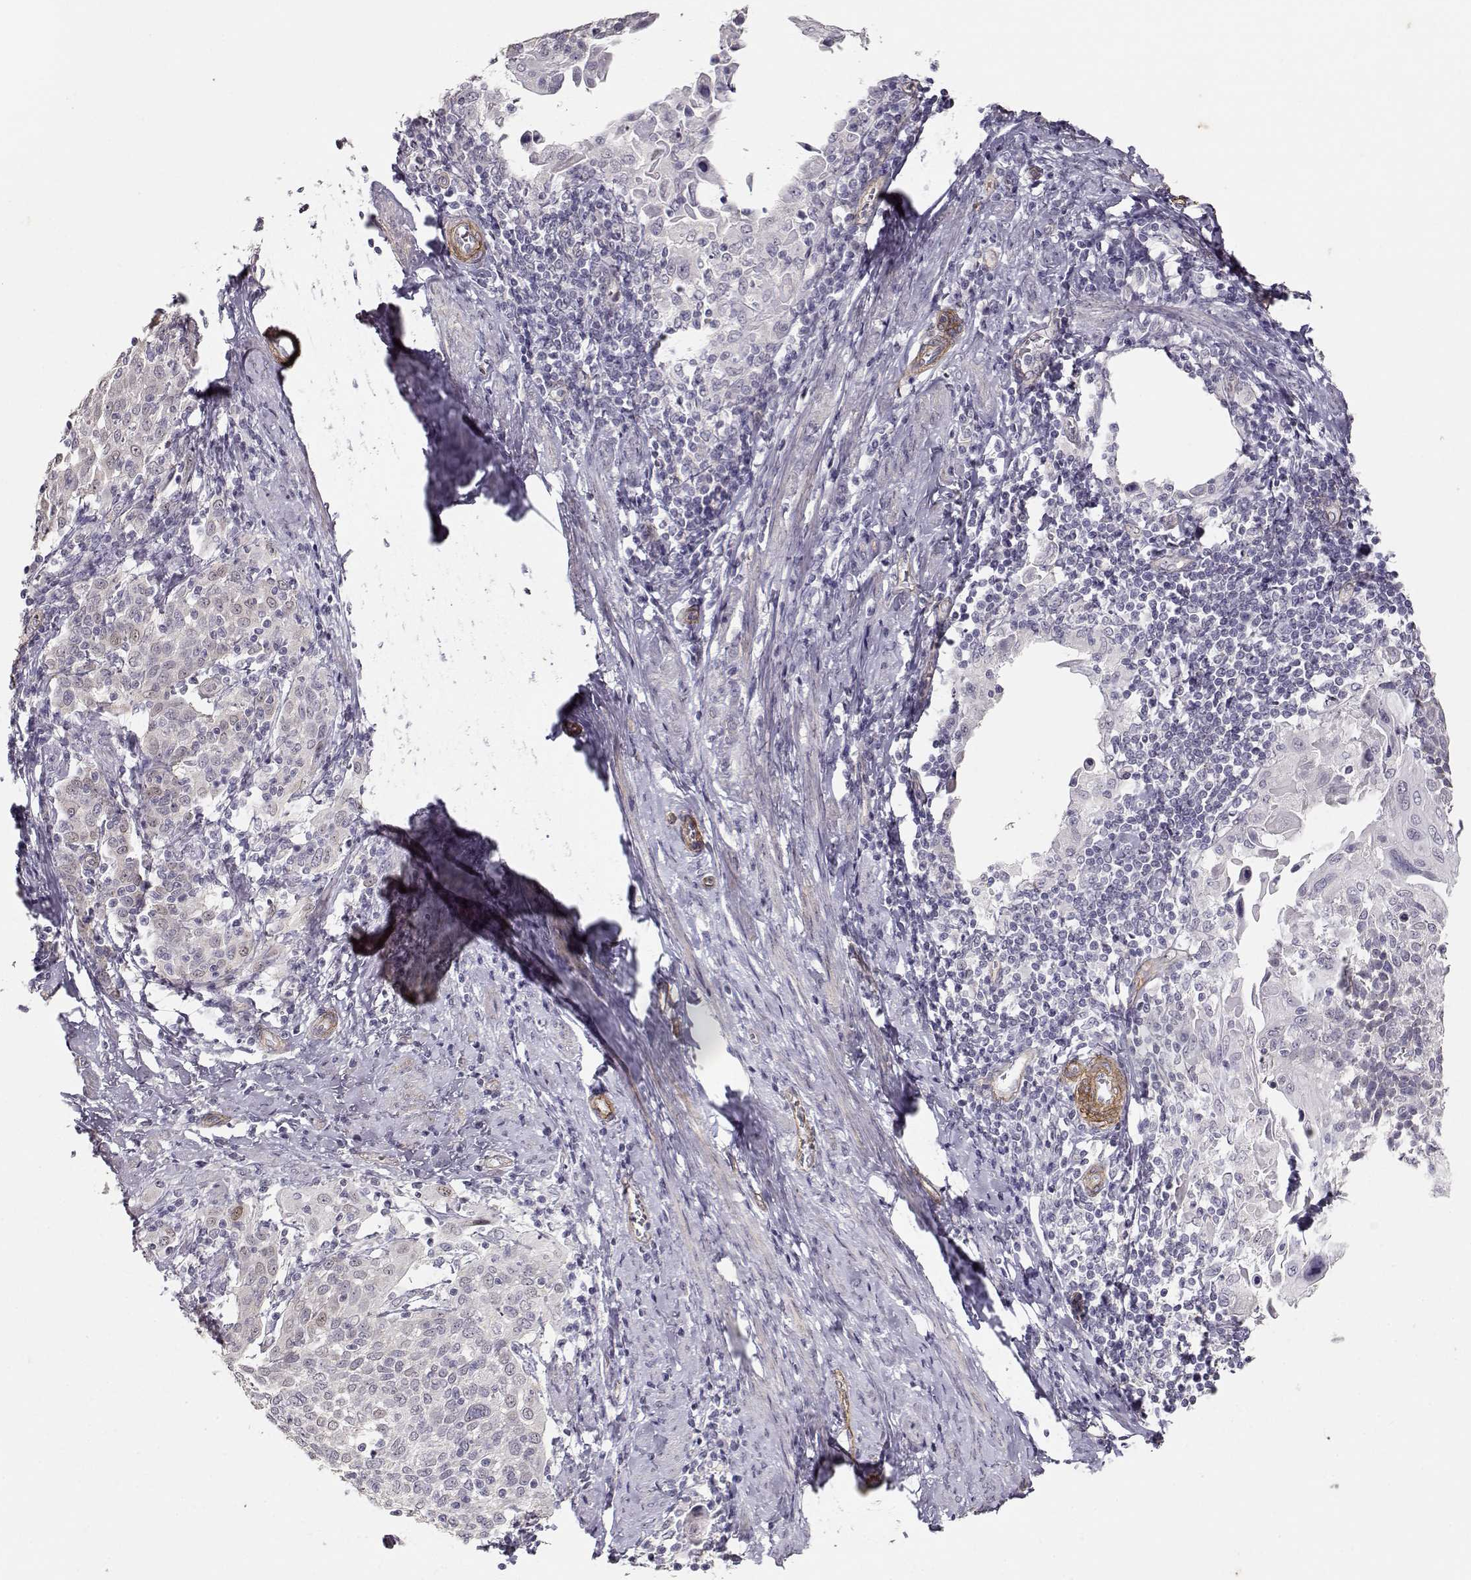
{"staining": {"intensity": "negative", "quantity": "none", "location": "none"}, "tissue": "cervical cancer", "cell_type": "Tumor cells", "image_type": "cancer", "snomed": [{"axis": "morphology", "description": "Squamous cell carcinoma, NOS"}, {"axis": "topography", "description": "Cervix"}], "caption": "Tumor cells are negative for protein expression in human cervical cancer (squamous cell carcinoma). The staining is performed using DAB brown chromogen with nuclei counter-stained in using hematoxylin.", "gene": "LAMA5", "patient": {"sex": "female", "age": 61}}